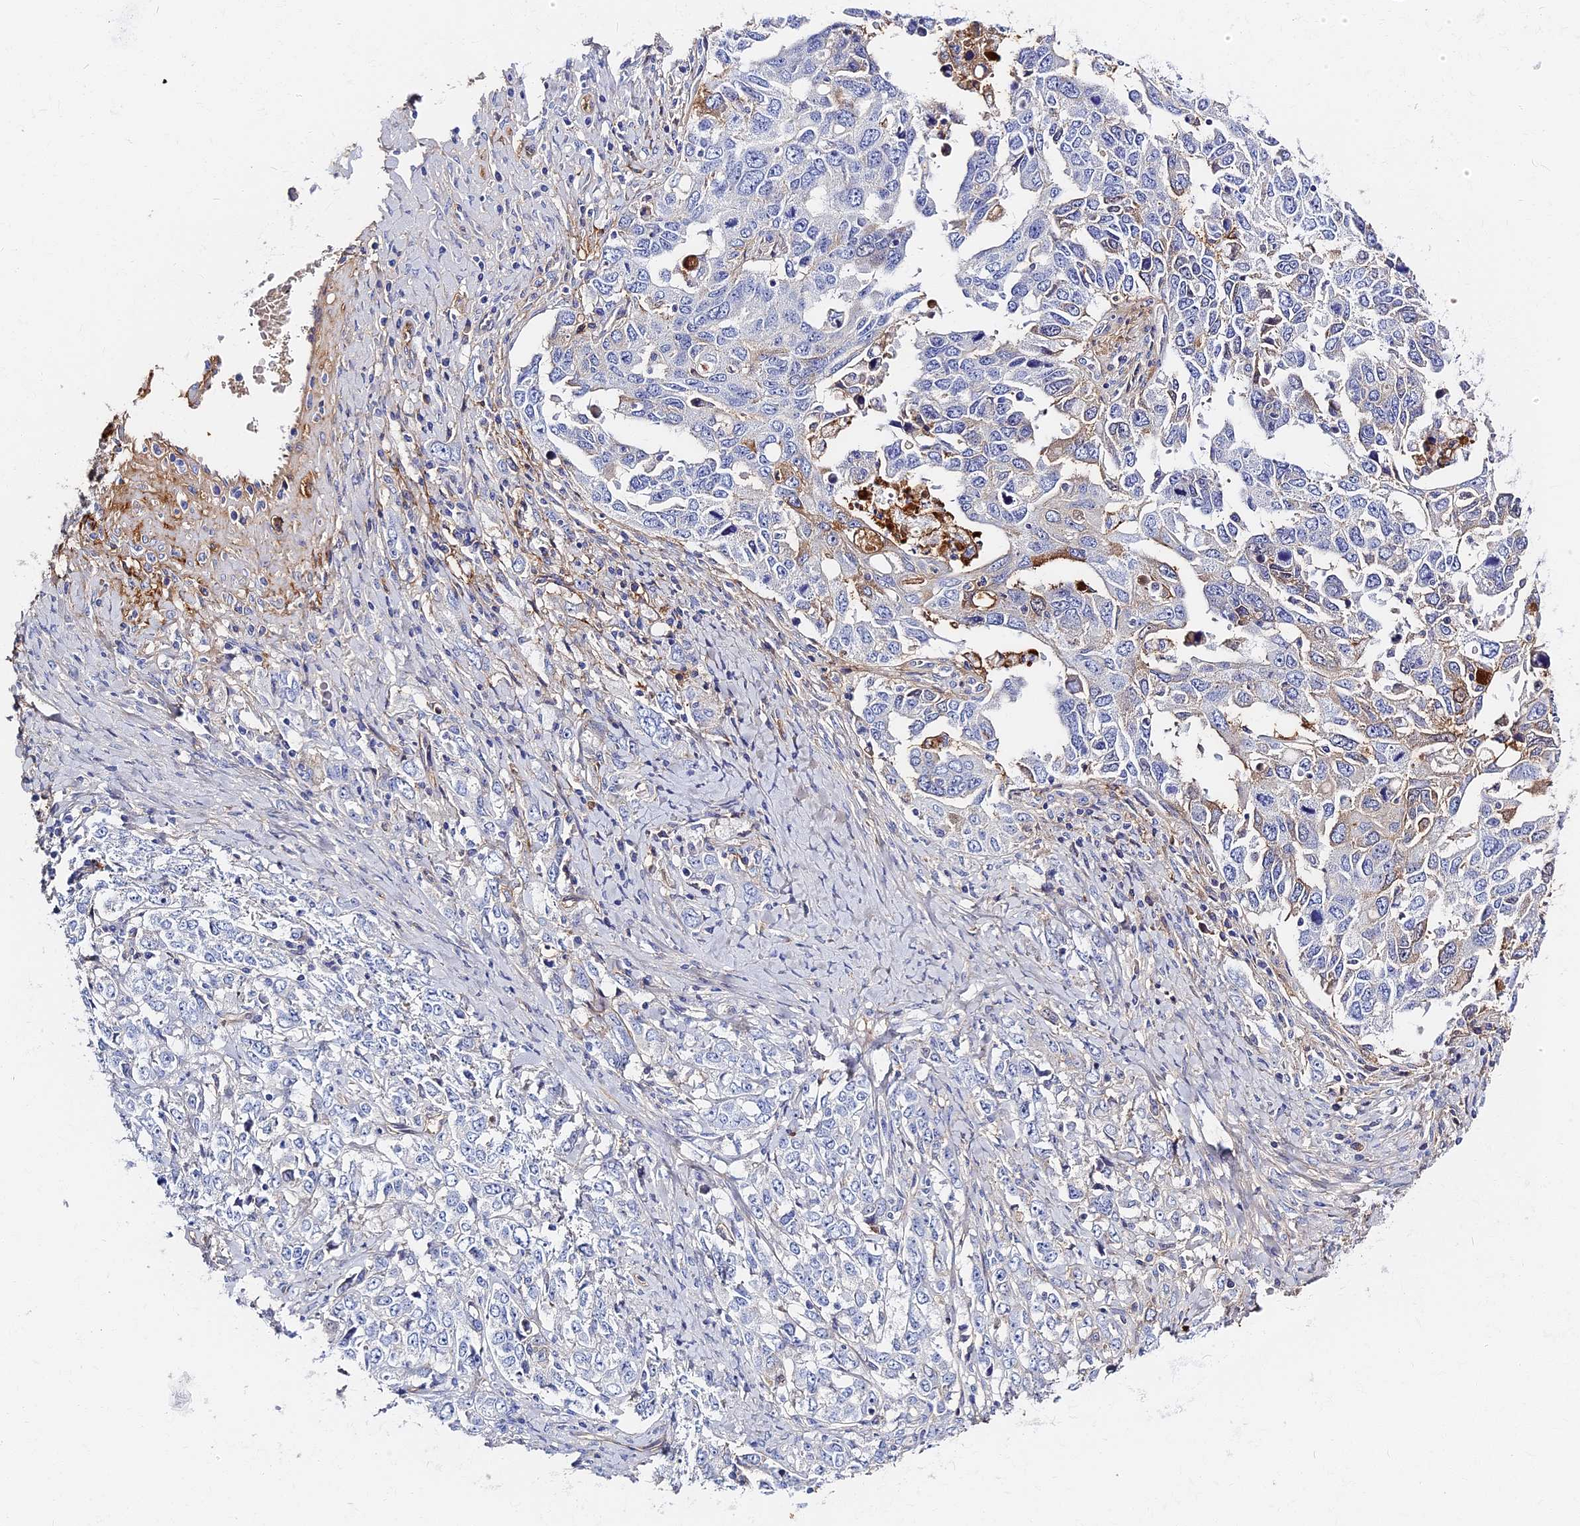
{"staining": {"intensity": "negative", "quantity": "none", "location": "none"}, "tissue": "ovarian cancer", "cell_type": "Tumor cells", "image_type": "cancer", "snomed": [{"axis": "morphology", "description": "Carcinoma, endometroid"}, {"axis": "topography", "description": "Ovary"}], "caption": "A high-resolution photomicrograph shows IHC staining of ovarian endometroid carcinoma, which reveals no significant expression in tumor cells.", "gene": "ITIH1", "patient": {"sex": "female", "age": 62}}